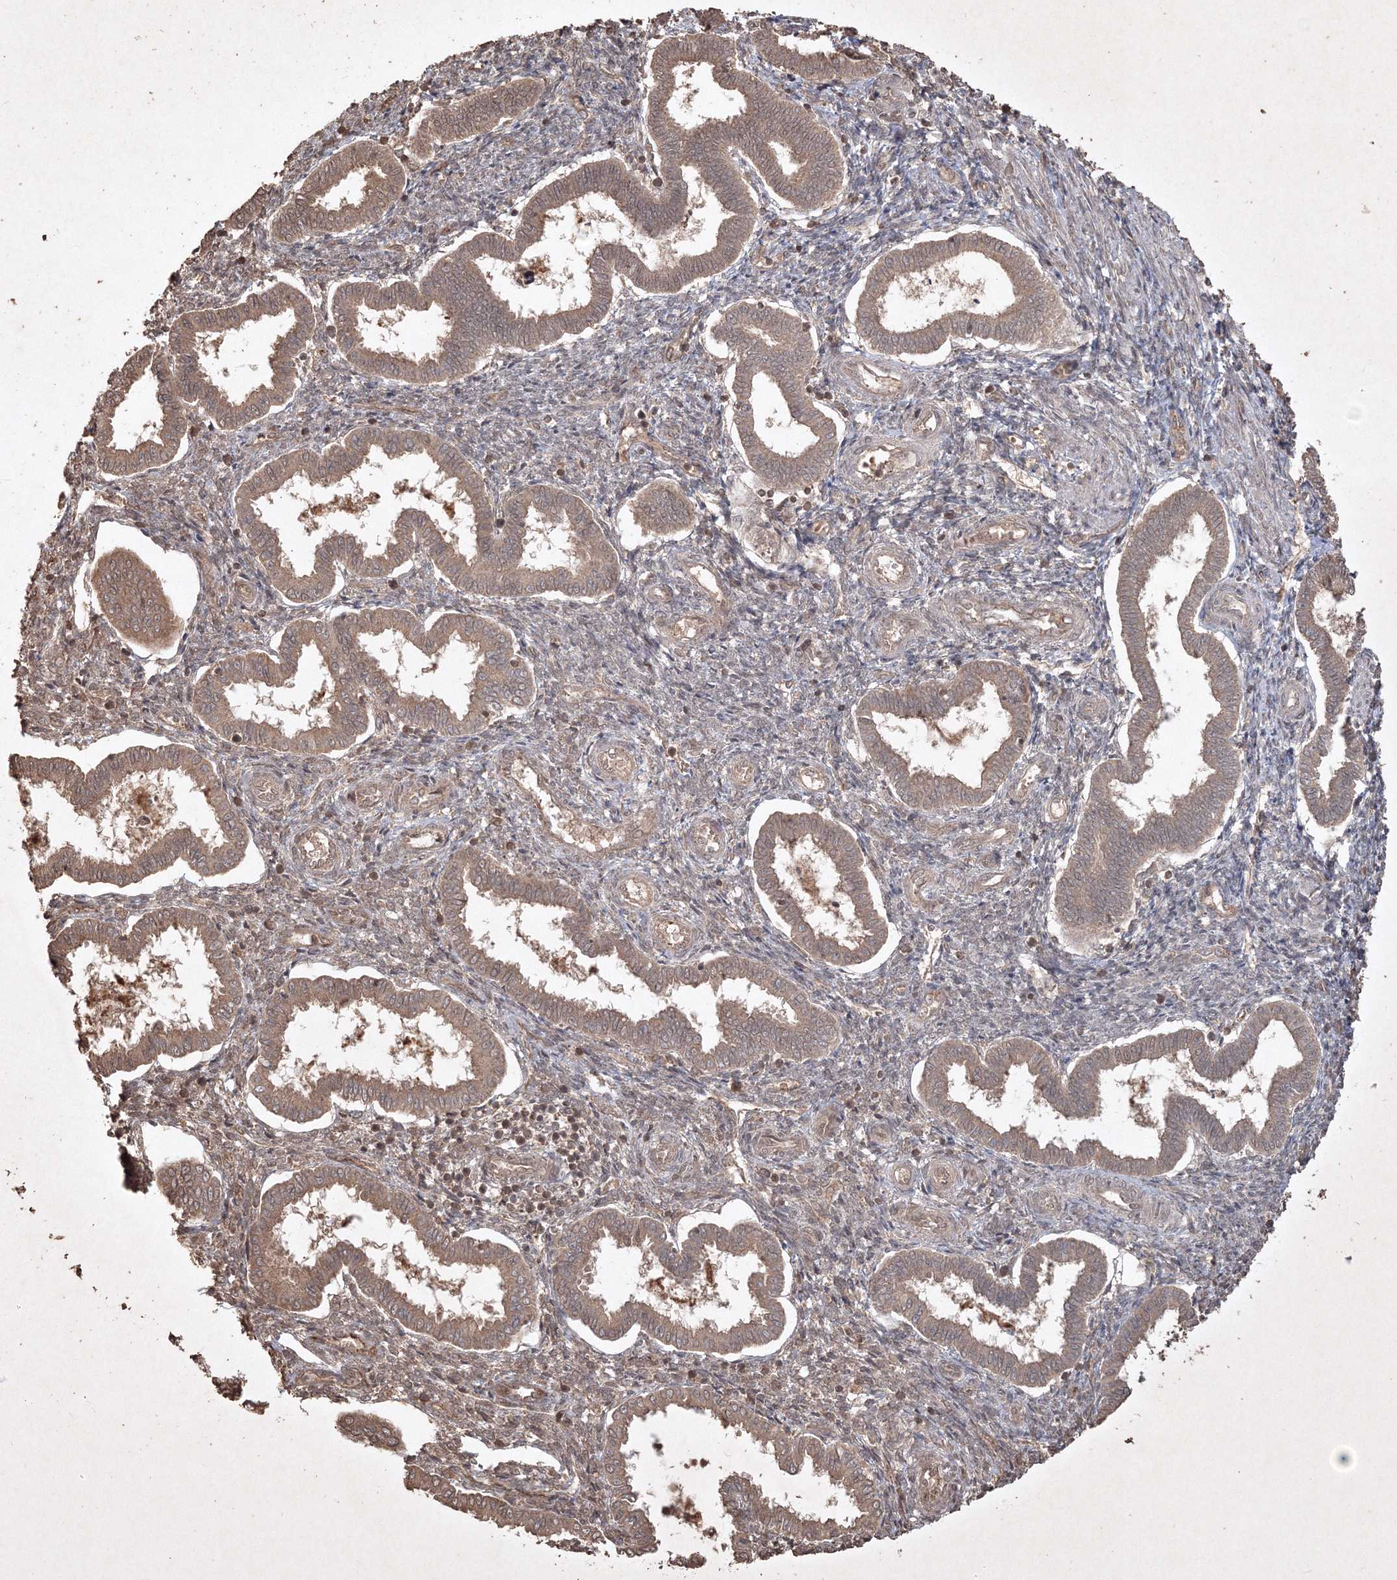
{"staining": {"intensity": "negative", "quantity": "none", "location": "none"}, "tissue": "endometrium", "cell_type": "Cells in endometrial stroma", "image_type": "normal", "snomed": [{"axis": "morphology", "description": "Normal tissue, NOS"}, {"axis": "topography", "description": "Endometrium"}], "caption": "Protein analysis of normal endometrium shows no significant expression in cells in endometrial stroma. (DAB IHC with hematoxylin counter stain).", "gene": "PELI3", "patient": {"sex": "female", "age": 24}}